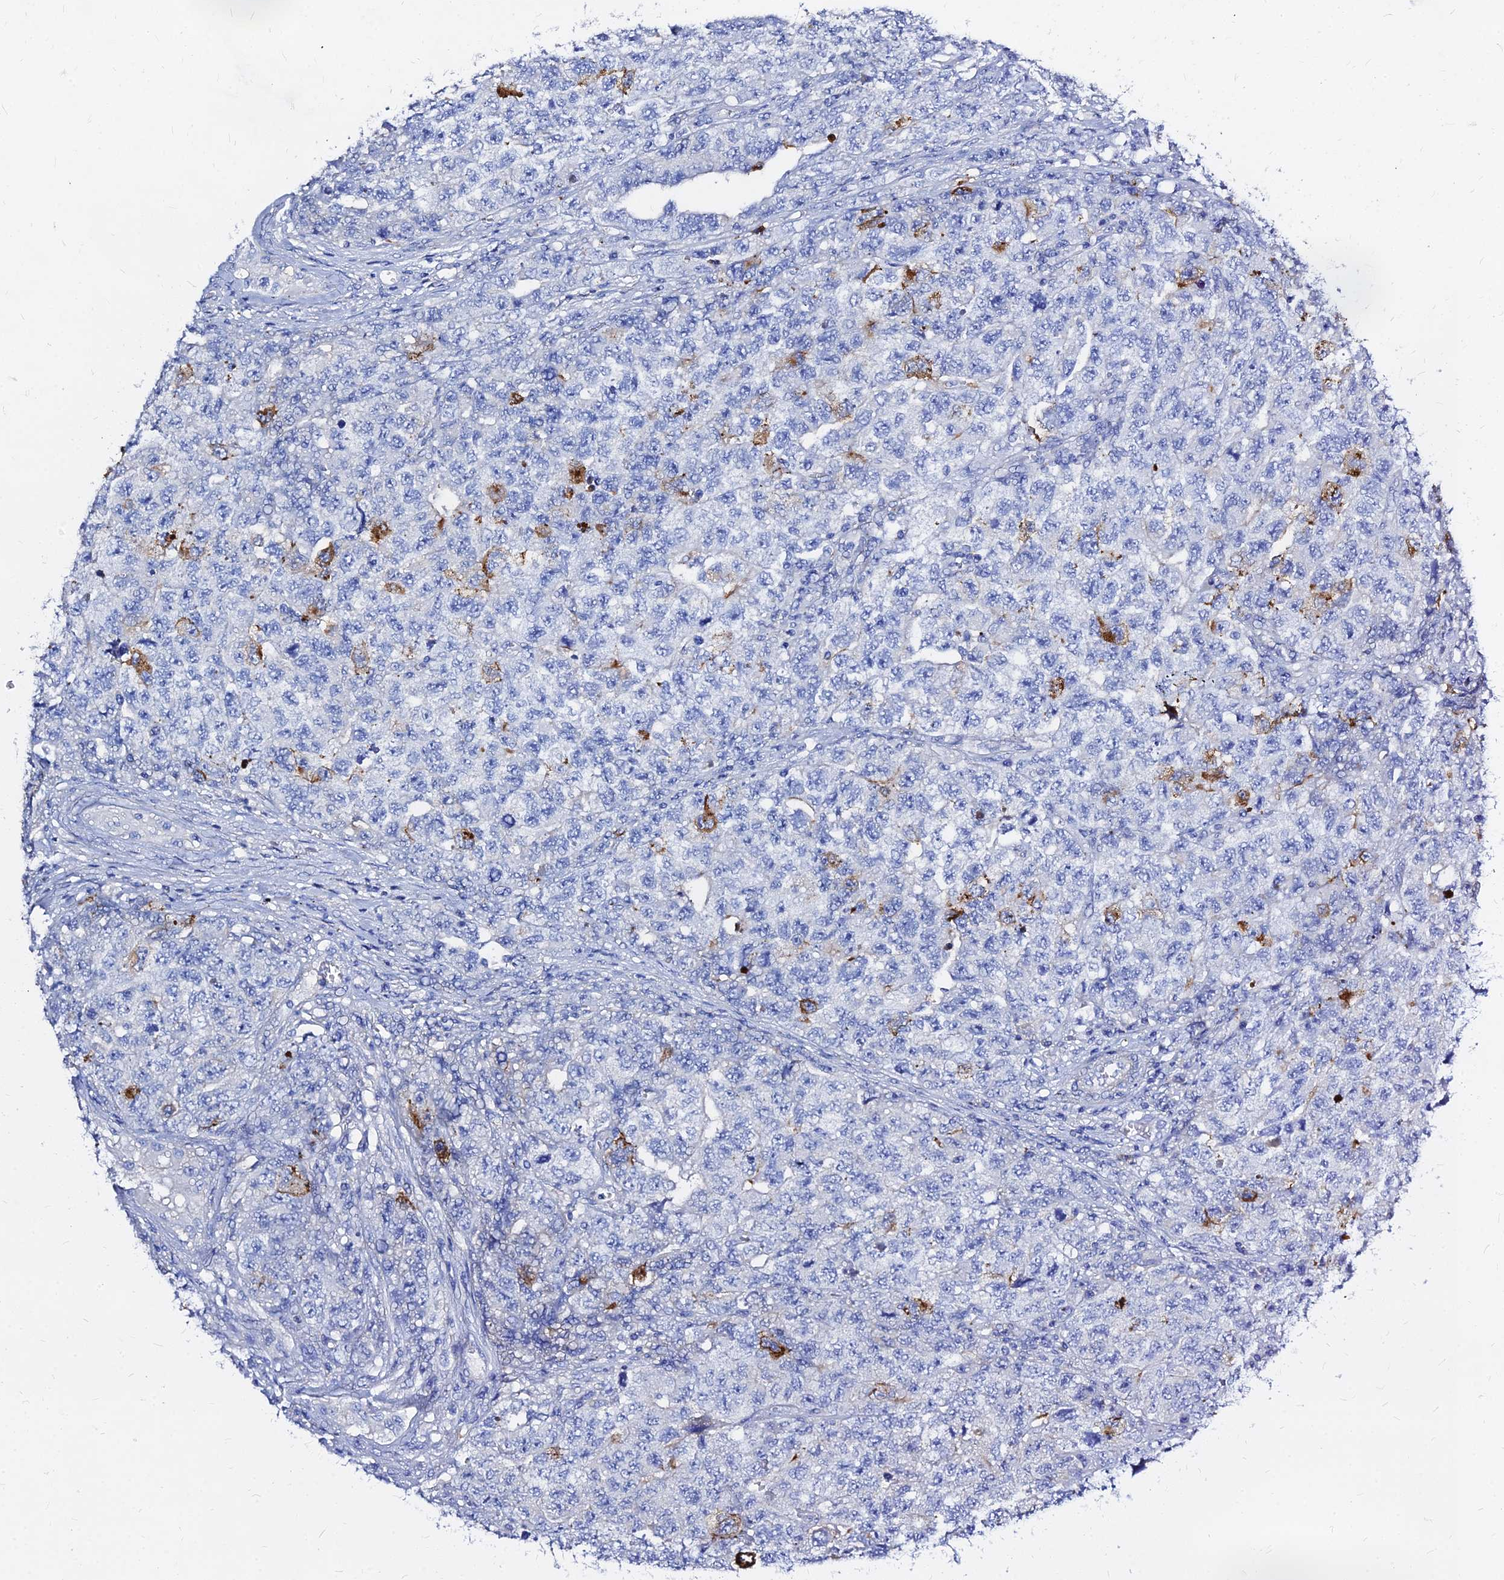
{"staining": {"intensity": "moderate", "quantity": "<25%", "location": "cytoplasmic/membranous"}, "tissue": "testis cancer", "cell_type": "Tumor cells", "image_type": "cancer", "snomed": [{"axis": "morphology", "description": "Carcinoma, Embryonal, NOS"}, {"axis": "topography", "description": "Testis"}], "caption": "Tumor cells demonstrate low levels of moderate cytoplasmic/membranous expression in about <25% of cells in human testis embryonal carcinoma.", "gene": "ZNF552", "patient": {"sex": "male", "age": 31}}